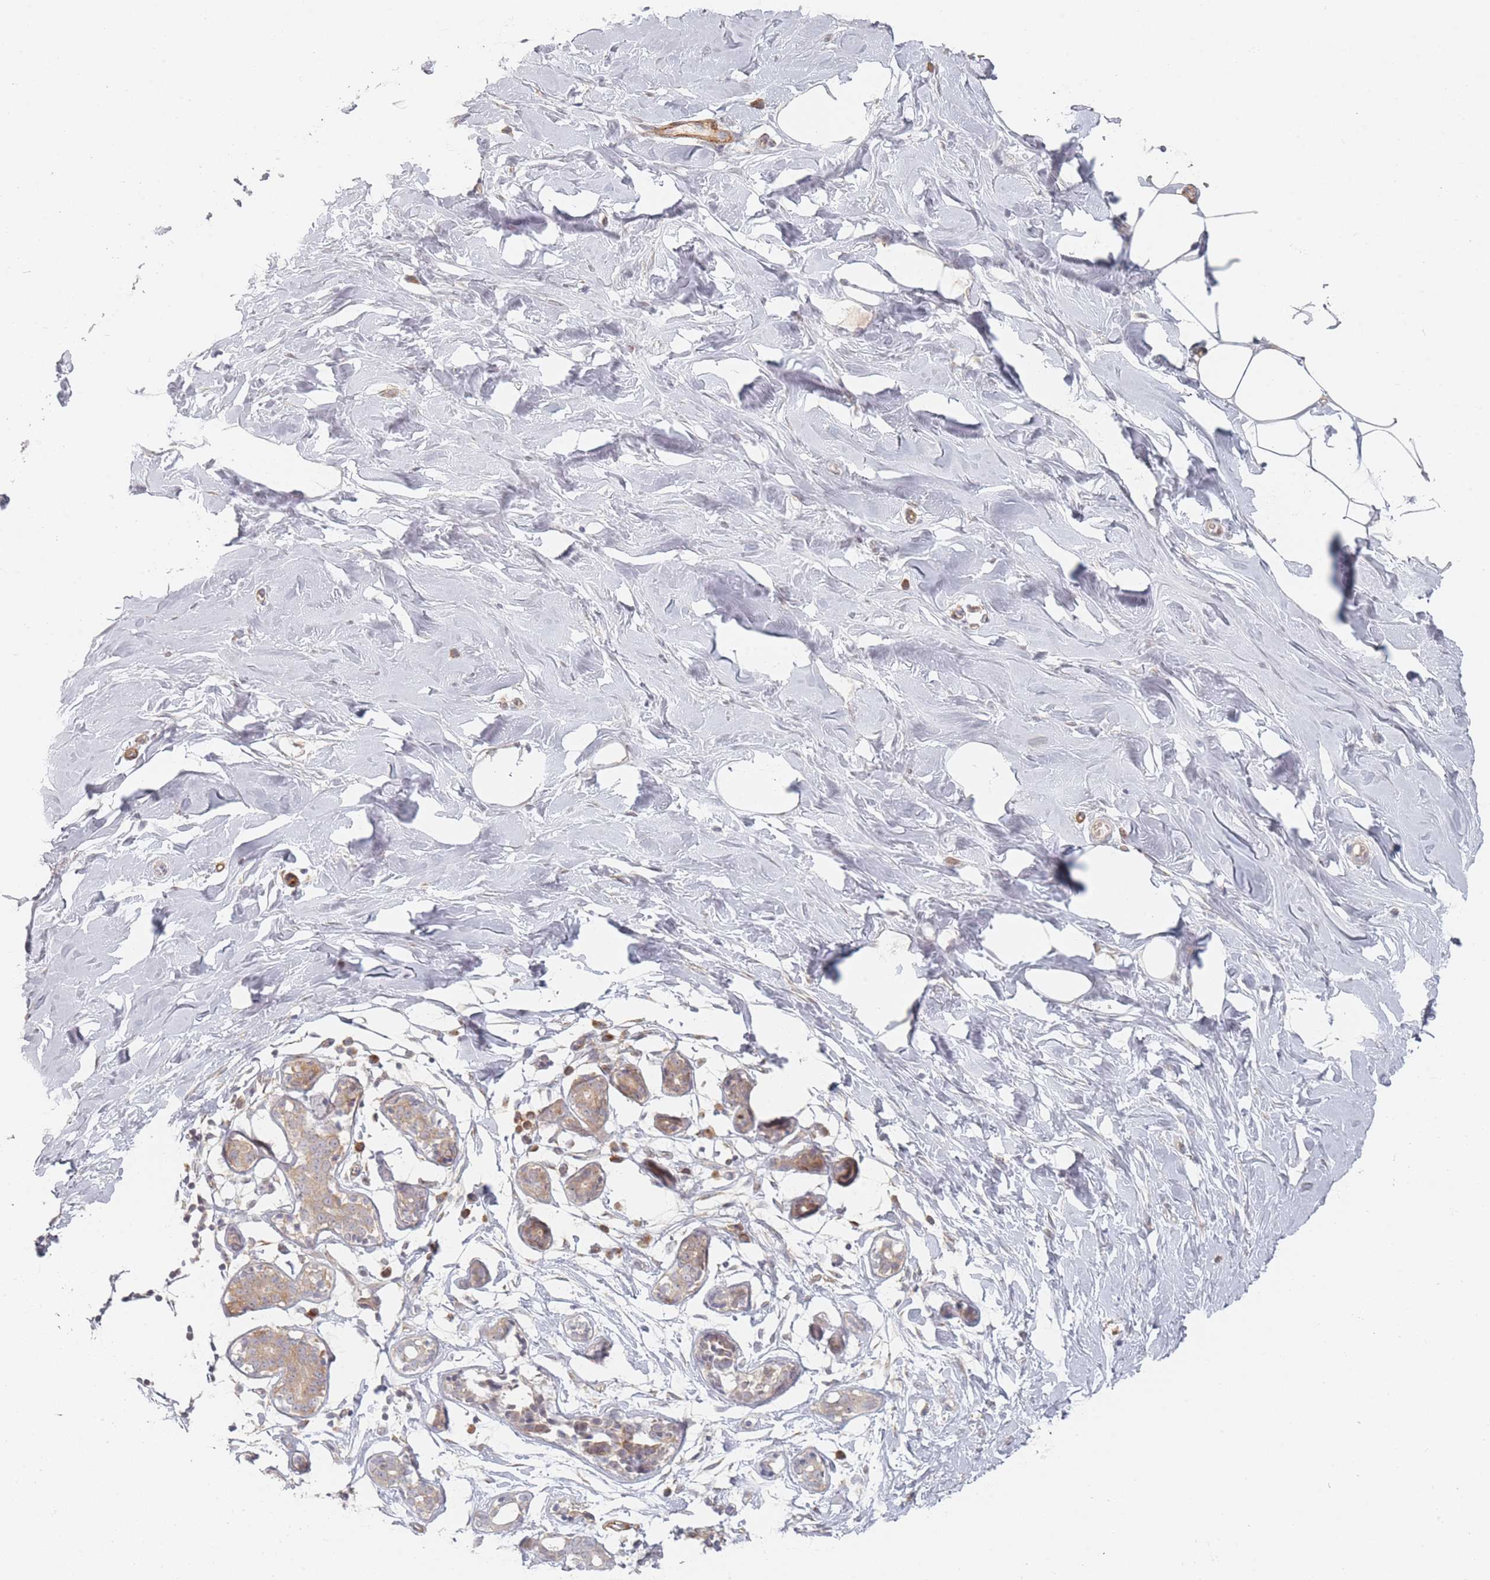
{"staining": {"intensity": "negative", "quantity": "none", "location": "none"}, "tissue": "breast", "cell_type": "Adipocytes", "image_type": "normal", "snomed": [{"axis": "morphology", "description": "Normal tissue, NOS"}, {"axis": "topography", "description": "Breast"}], "caption": "A histopathology image of human breast is negative for staining in adipocytes. (Brightfield microscopy of DAB (3,3'-diaminobenzidine) immunohistochemistry (IHC) at high magnification).", "gene": "ZKSCAN7", "patient": {"sex": "female", "age": 27}}